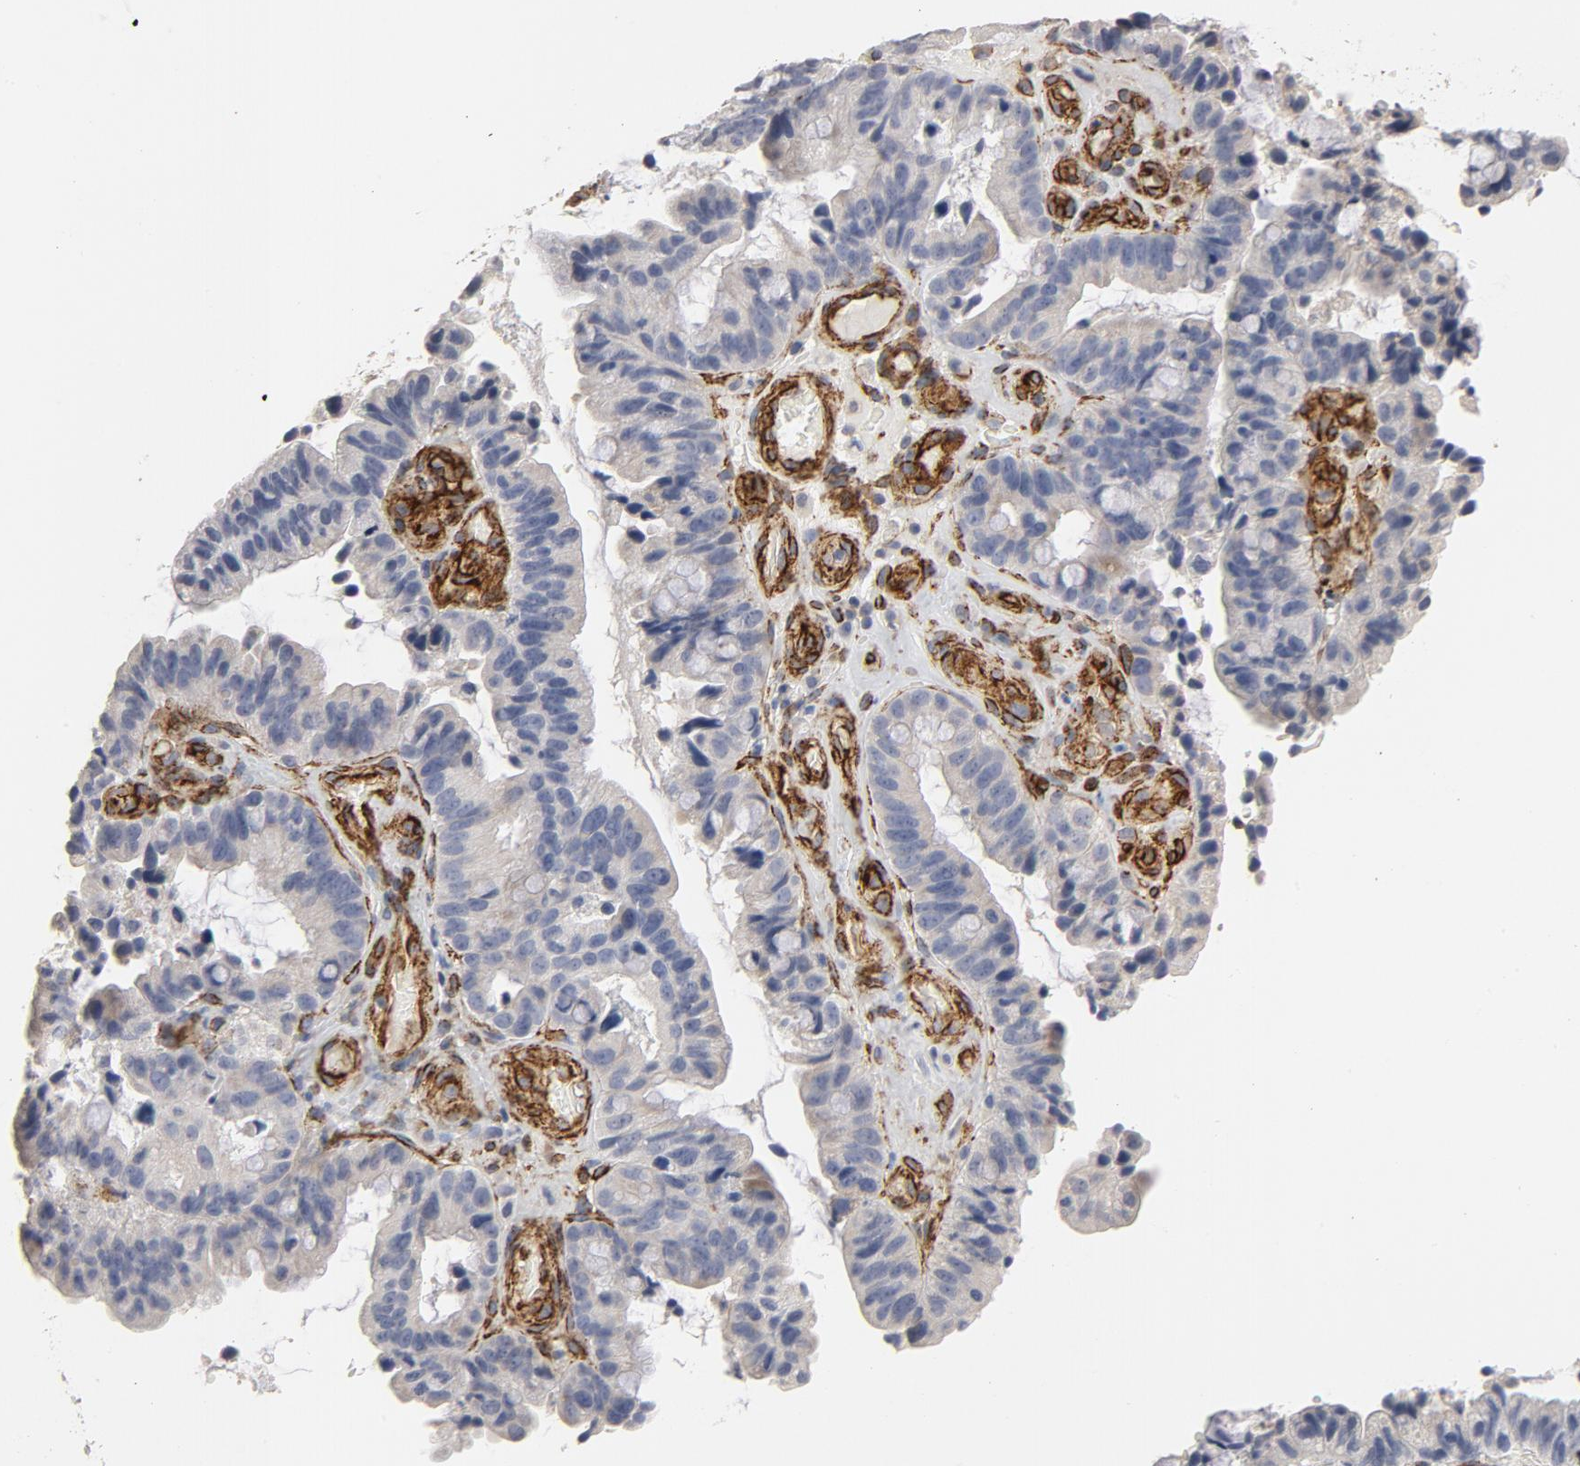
{"staining": {"intensity": "negative", "quantity": "none", "location": "none"}, "tissue": "pancreatic cancer", "cell_type": "Tumor cells", "image_type": "cancer", "snomed": [{"axis": "morphology", "description": "Adenocarcinoma, NOS"}, {"axis": "topography", "description": "Pancreas"}], "caption": "Immunohistochemical staining of adenocarcinoma (pancreatic) demonstrates no significant expression in tumor cells.", "gene": "GNG2", "patient": {"sex": "male", "age": 82}}